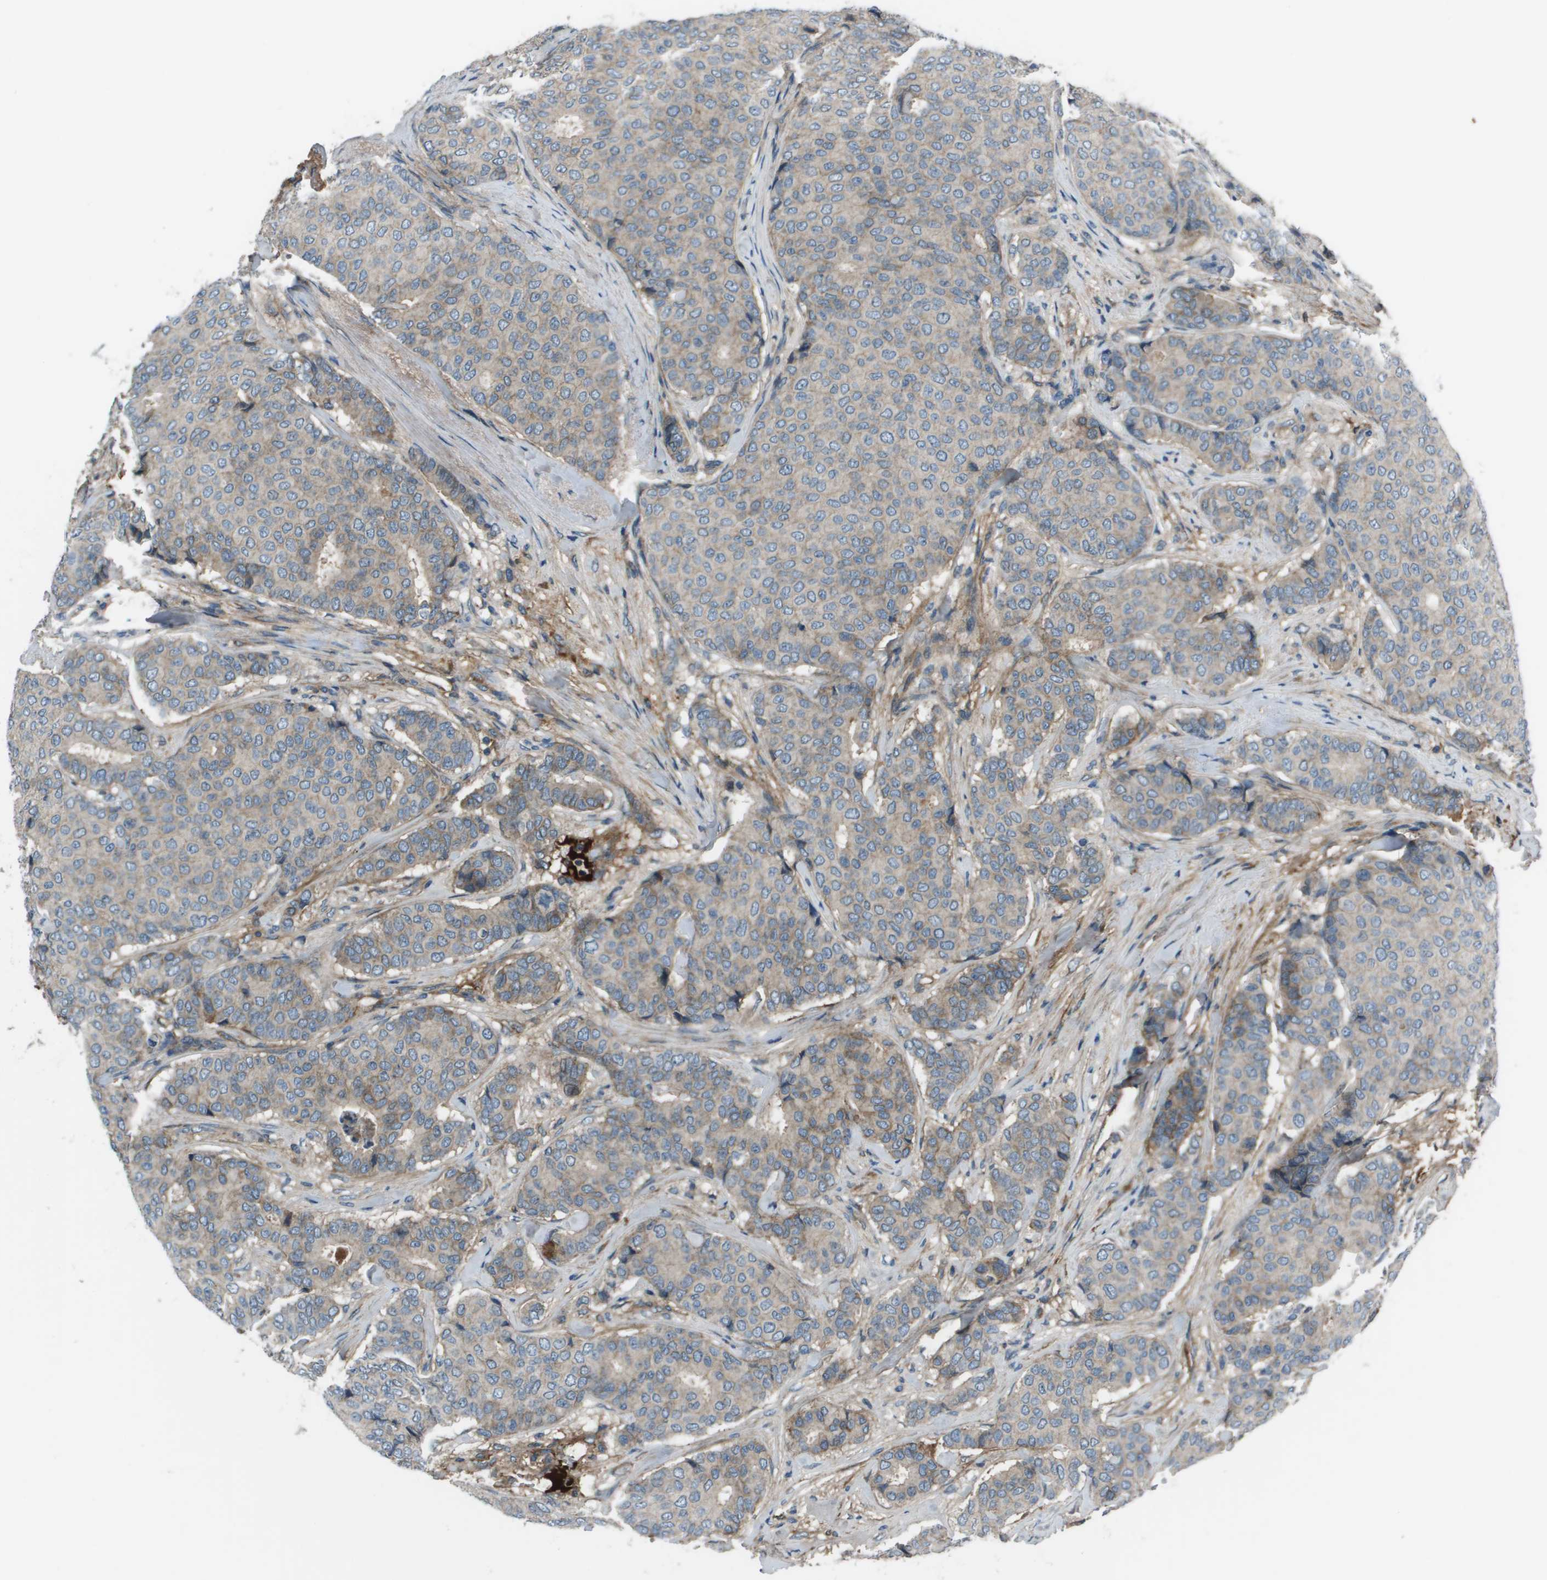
{"staining": {"intensity": "weak", "quantity": "<25%", "location": "cytoplasmic/membranous"}, "tissue": "breast cancer", "cell_type": "Tumor cells", "image_type": "cancer", "snomed": [{"axis": "morphology", "description": "Duct carcinoma"}, {"axis": "topography", "description": "Breast"}], "caption": "Tumor cells are negative for brown protein staining in breast intraductal carcinoma.", "gene": "PCOLCE", "patient": {"sex": "female", "age": 75}}